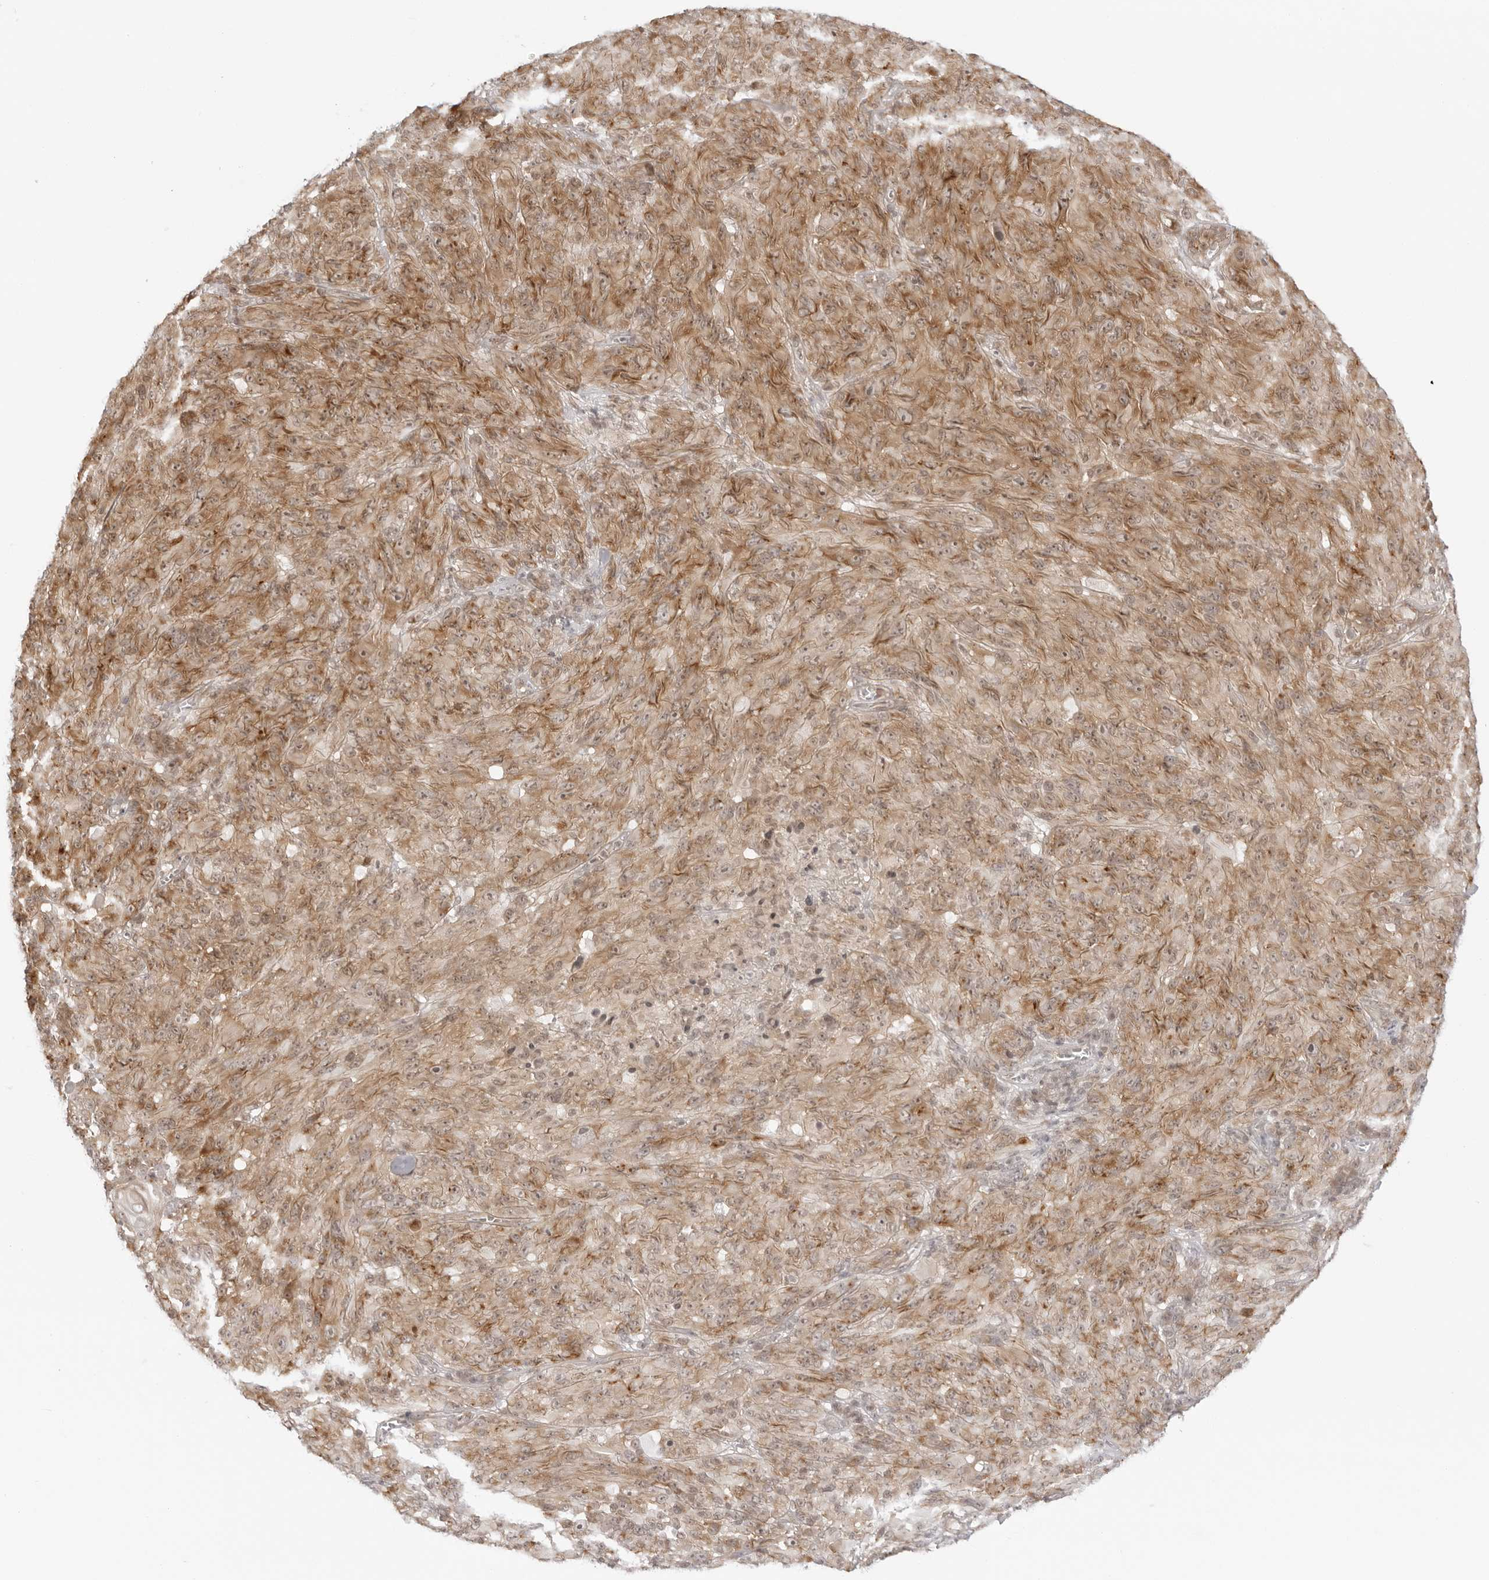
{"staining": {"intensity": "moderate", "quantity": ">75%", "location": "cytoplasmic/membranous"}, "tissue": "melanoma", "cell_type": "Tumor cells", "image_type": "cancer", "snomed": [{"axis": "morphology", "description": "Malignant melanoma, NOS"}, {"axis": "topography", "description": "Skin of head"}], "caption": "This photomicrograph displays malignant melanoma stained with immunohistochemistry to label a protein in brown. The cytoplasmic/membranous of tumor cells show moderate positivity for the protein. Nuclei are counter-stained blue.", "gene": "PRRC2C", "patient": {"sex": "male", "age": 96}}